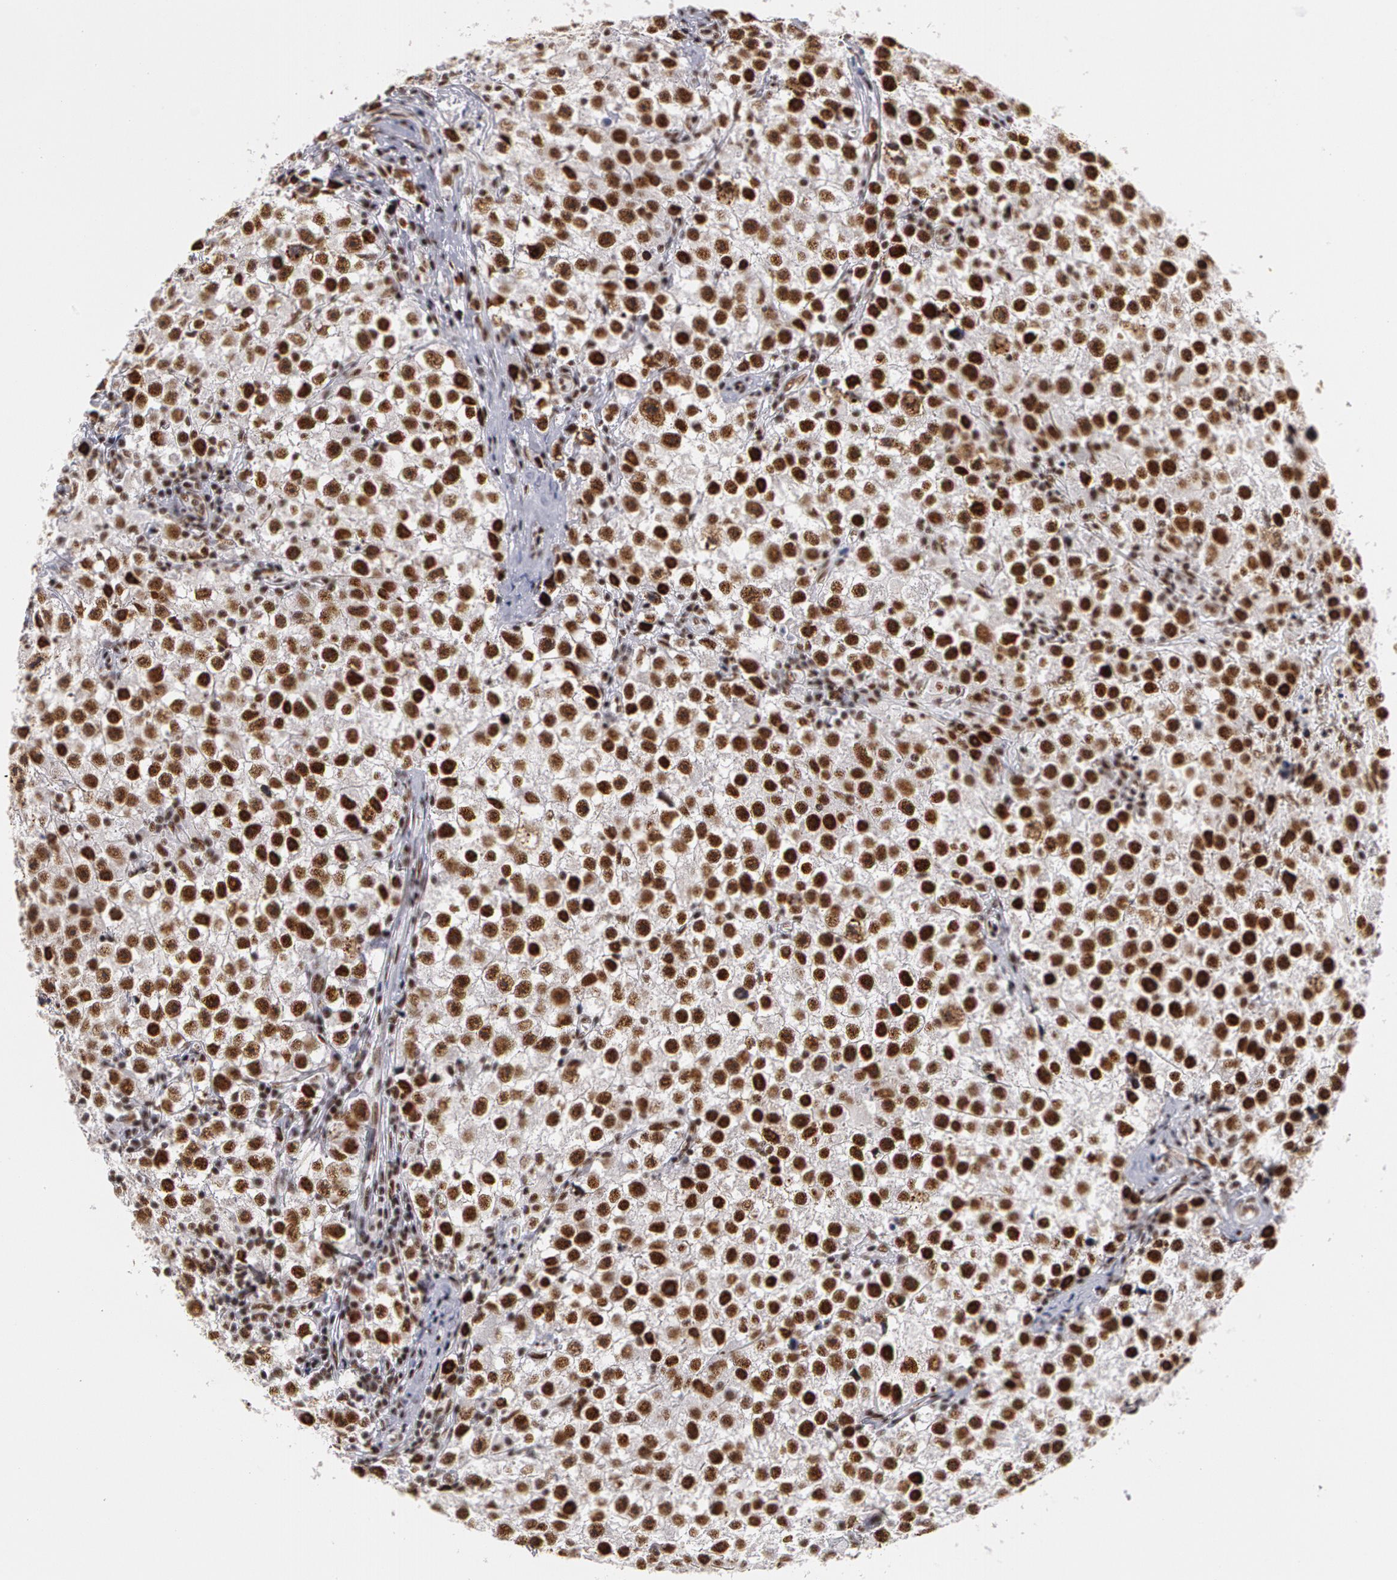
{"staining": {"intensity": "strong", "quantity": ">75%", "location": "nuclear"}, "tissue": "testis cancer", "cell_type": "Tumor cells", "image_type": "cancer", "snomed": [{"axis": "morphology", "description": "Seminoma, NOS"}, {"axis": "topography", "description": "Testis"}], "caption": "High-magnification brightfield microscopy of testis cancer (seminoma) stained with DAB (3,3'-diaminobenzidine) (brown) and counterstained with hematoxylin (blue). tumor cells exhibit strong nuclear expression is present in about>75% of cells.", "gene": "PNN", "patient": {"sex": "male", "age": 35}}